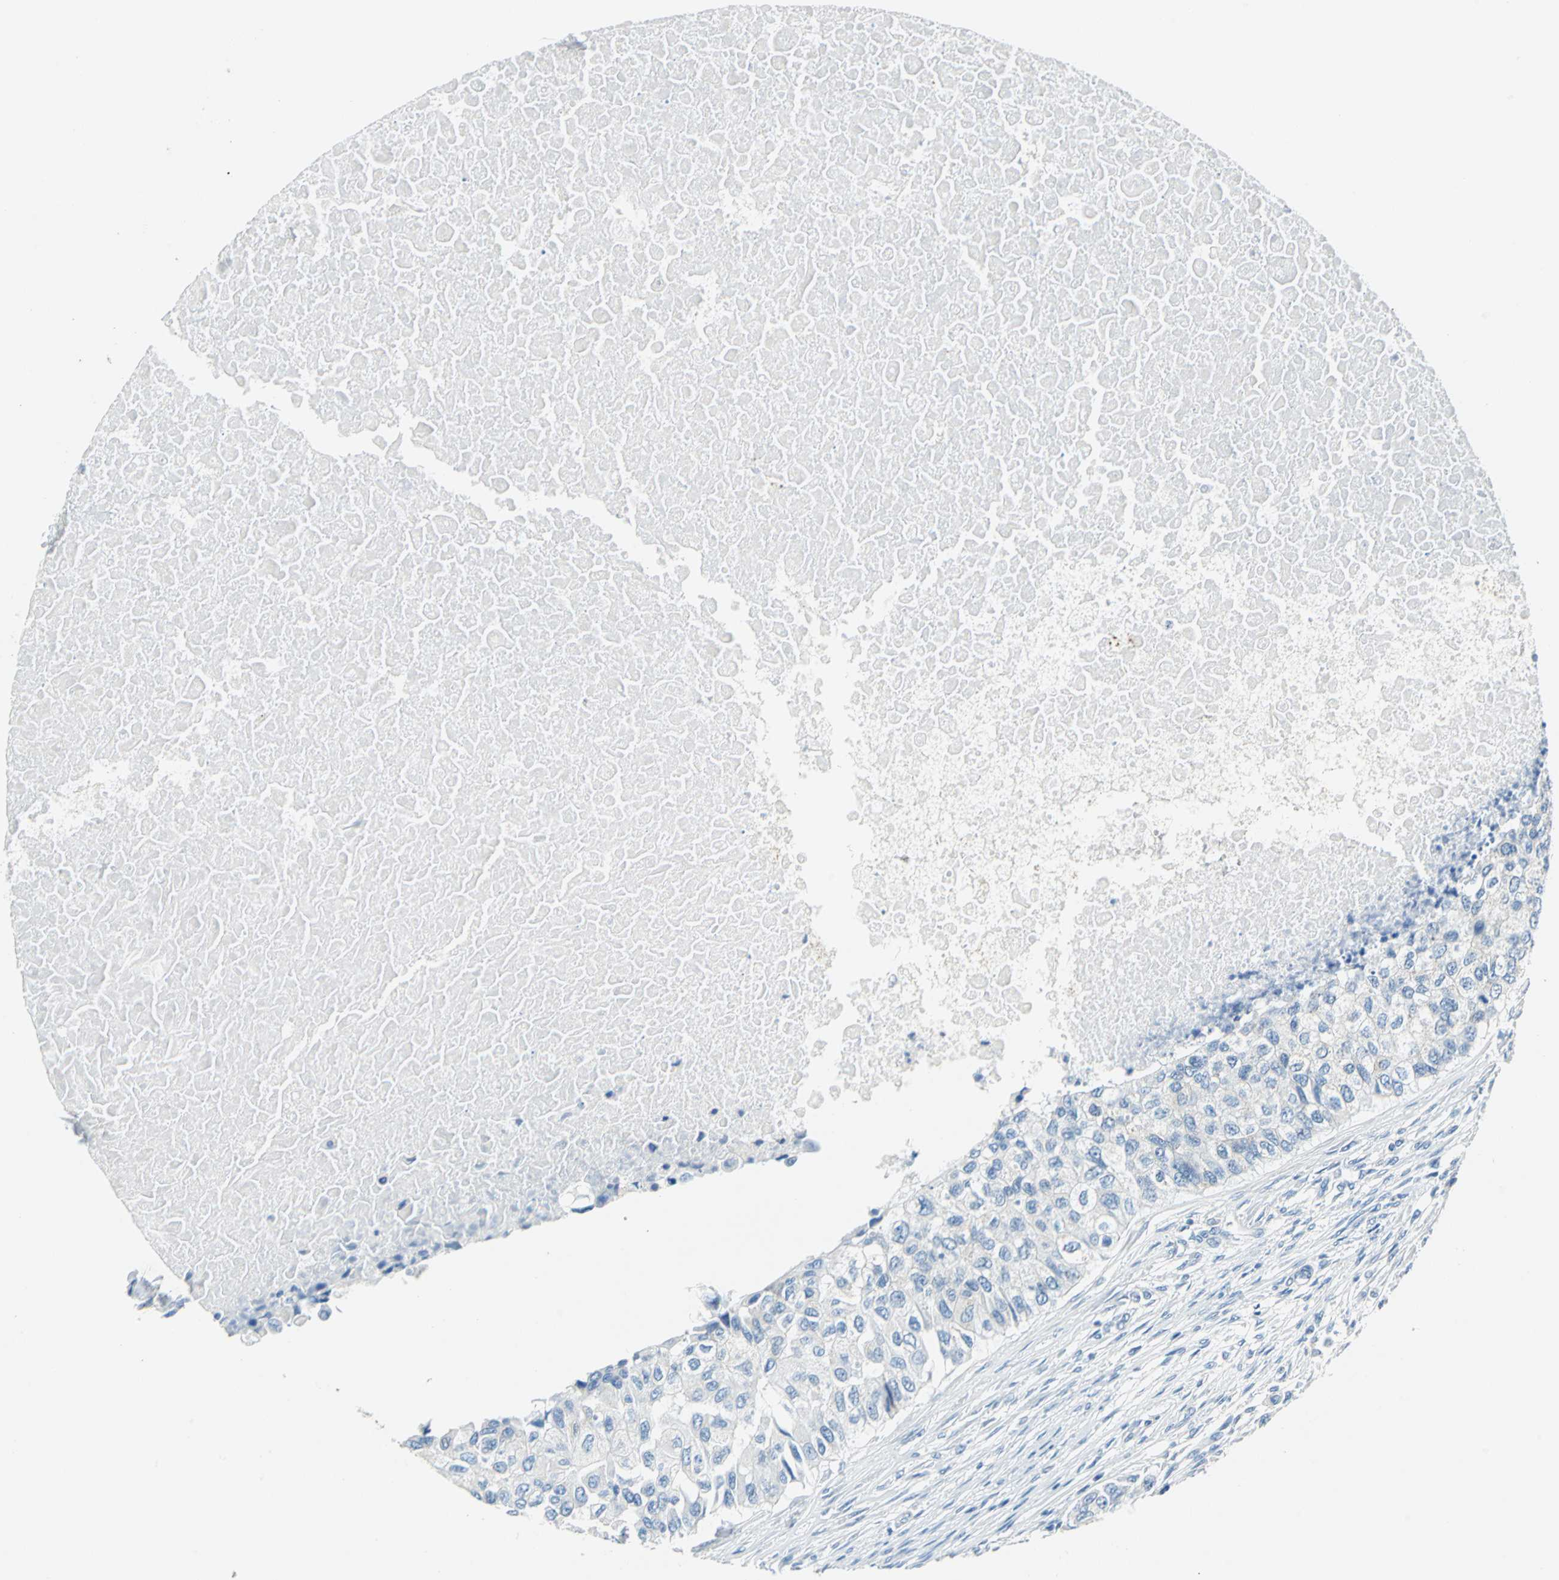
{"staining": {"intensity": "negative", "quantity": "none", "location": "none"}, "tissue": "breast cancer", "cell_type": "Tumor cells", "image_type": "cancer", "snomed": [{"axis": "morphology", "description": "Normal tissue, NOS"}, {"axis": "morphology", "description": "Duct carcinoma"}, {"axis": "topography", "description": "Breast"}], "caption": "IHC of breast invasive ductal carcinoma demonstrates no staining in tumor cells. Nuclei are stained in blue.", "gene": "TEX264", "patient": {"sex": "female", "age": 49}}